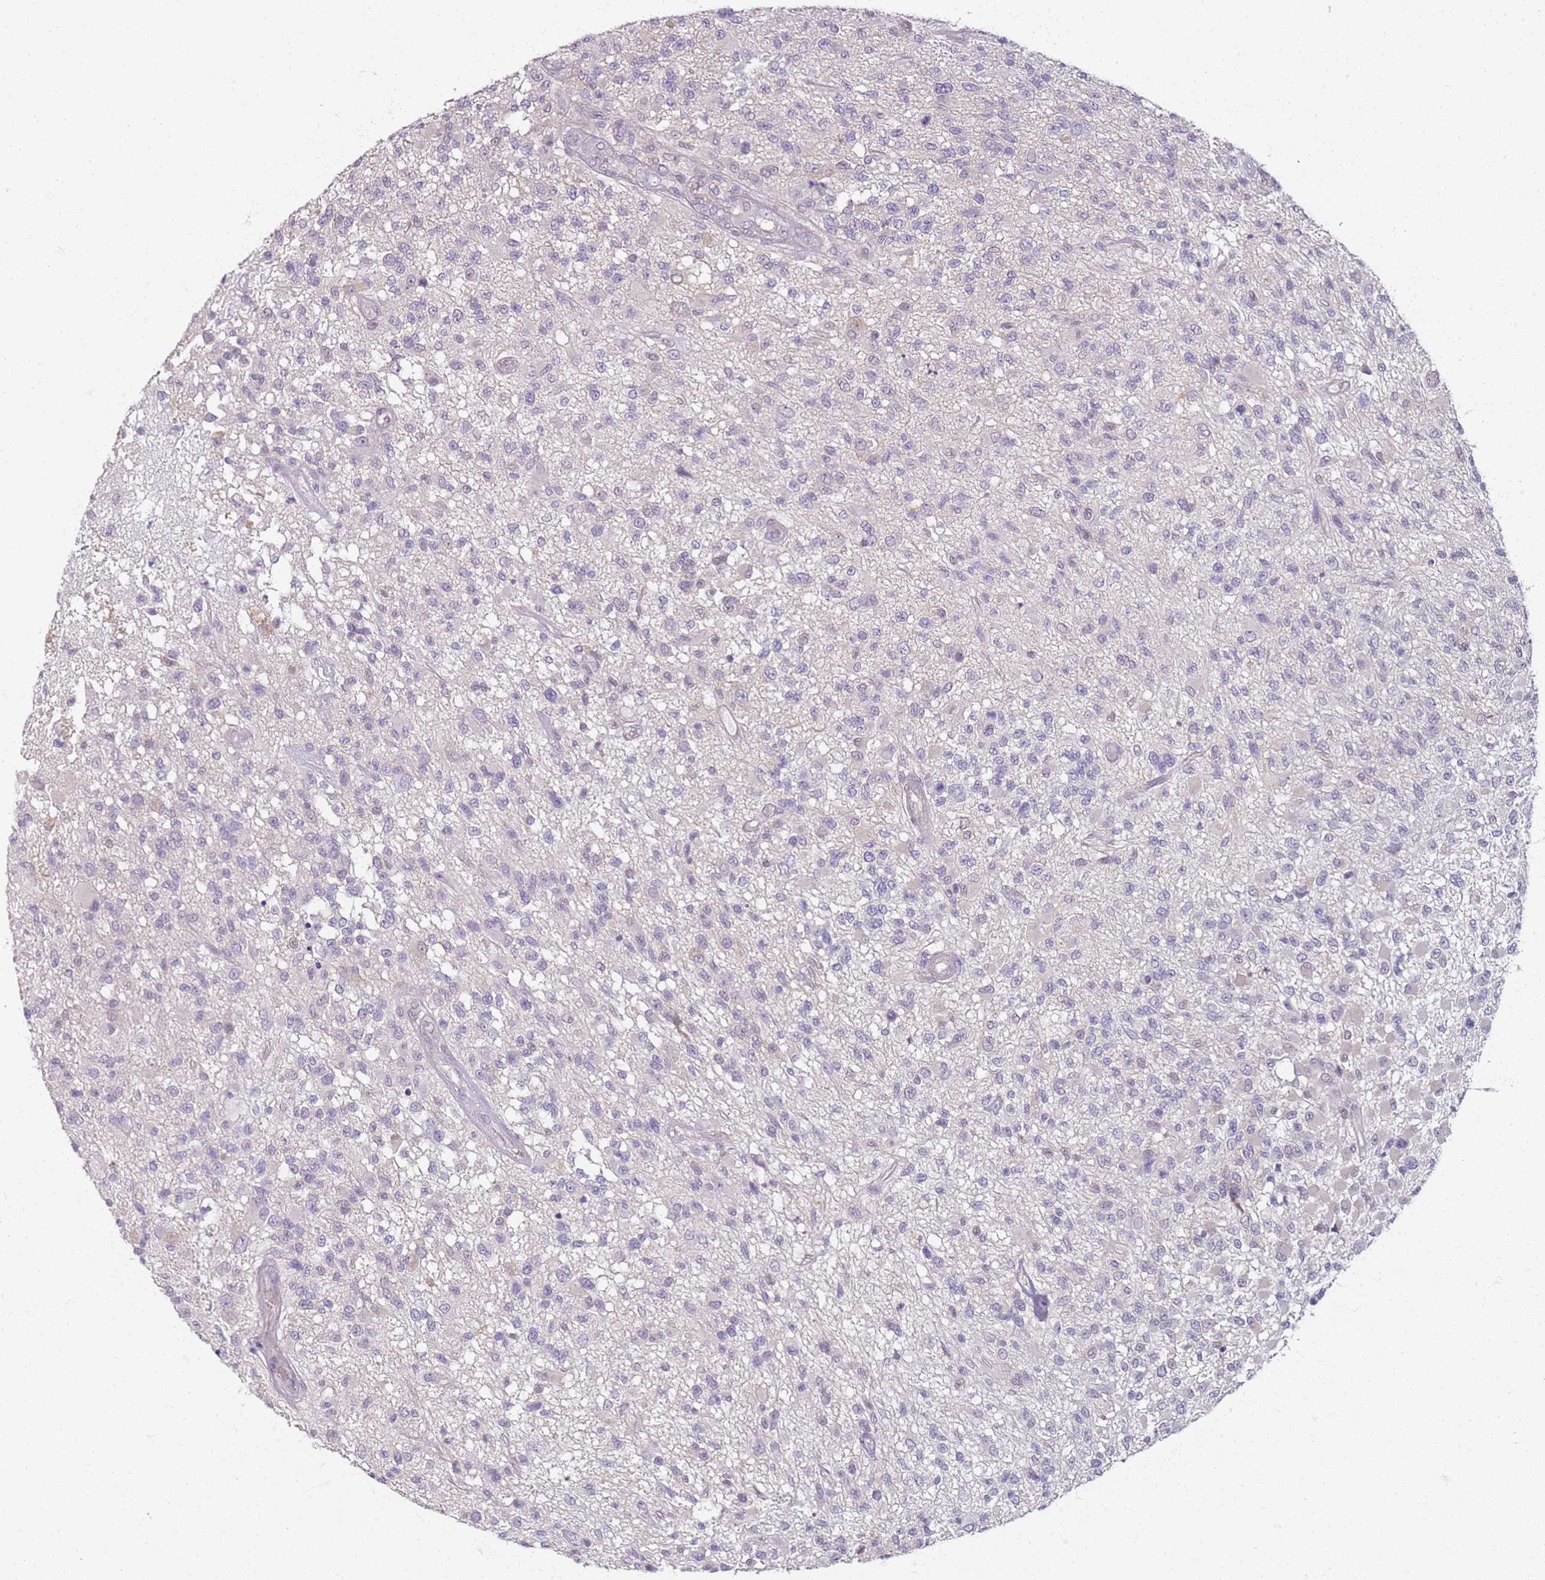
{"staining": {"intensity": "negative", "quantity": "none", "location": "none"}, "tissue": "glioma", "cell_type": "Tumor cells", "image_type": "cancer", "snomed": [{"axis": "morphology", "description": "Glioma, malignant, High grade"}, {"axis": "morphology", "description": "Glioblastoma, NOS"}, {"axis": "topography", "description": "Brain"}], "caption": "Tumor cells are negative for brown protein staining in glioma.", "gene": "CD40LG", "patient": {"sex": "male", "age": 60}}